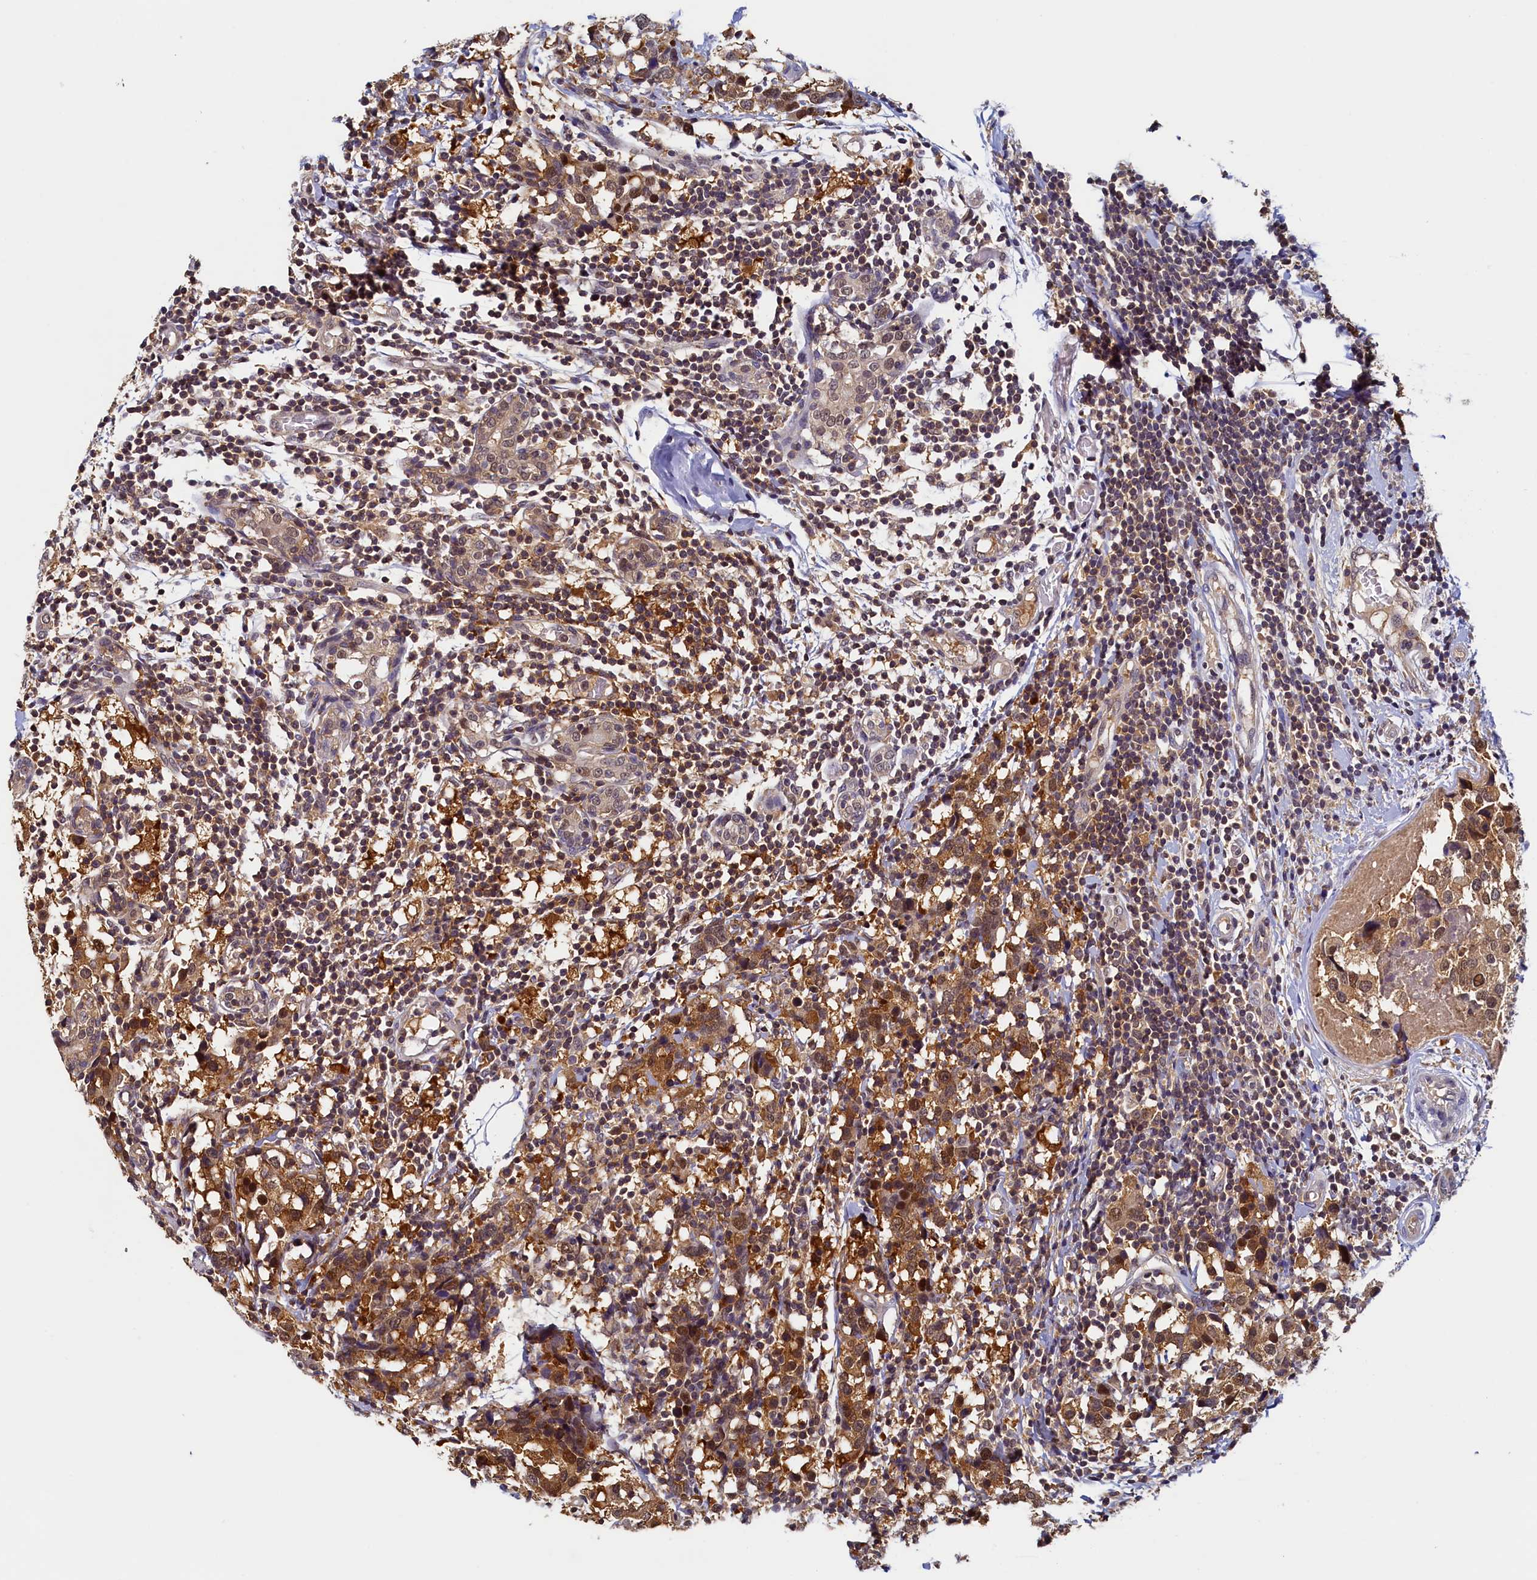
{"staining": {"intensity": "moderate", "quantity": ">75%", "location": "cytoplasmic/membranous,nuclear"}, "tissue": "breast cancer", "cell_type": "Tumor cells", "image_type": "cancer", "snomed": [{"axis": "morphology", "description": "Lobular carcinoma"}, {"axis": "topography", "description": "Breast"}], "caption": "Immunohistochemistry (IHC) of human breast cancer demonstrates medium levels of moderate cytoplasmic/membranous and nuclear staining in approximately >75% of tumor cells.", "gene": "PAAF1", "patient": {"sex": "female", "age": 59}}